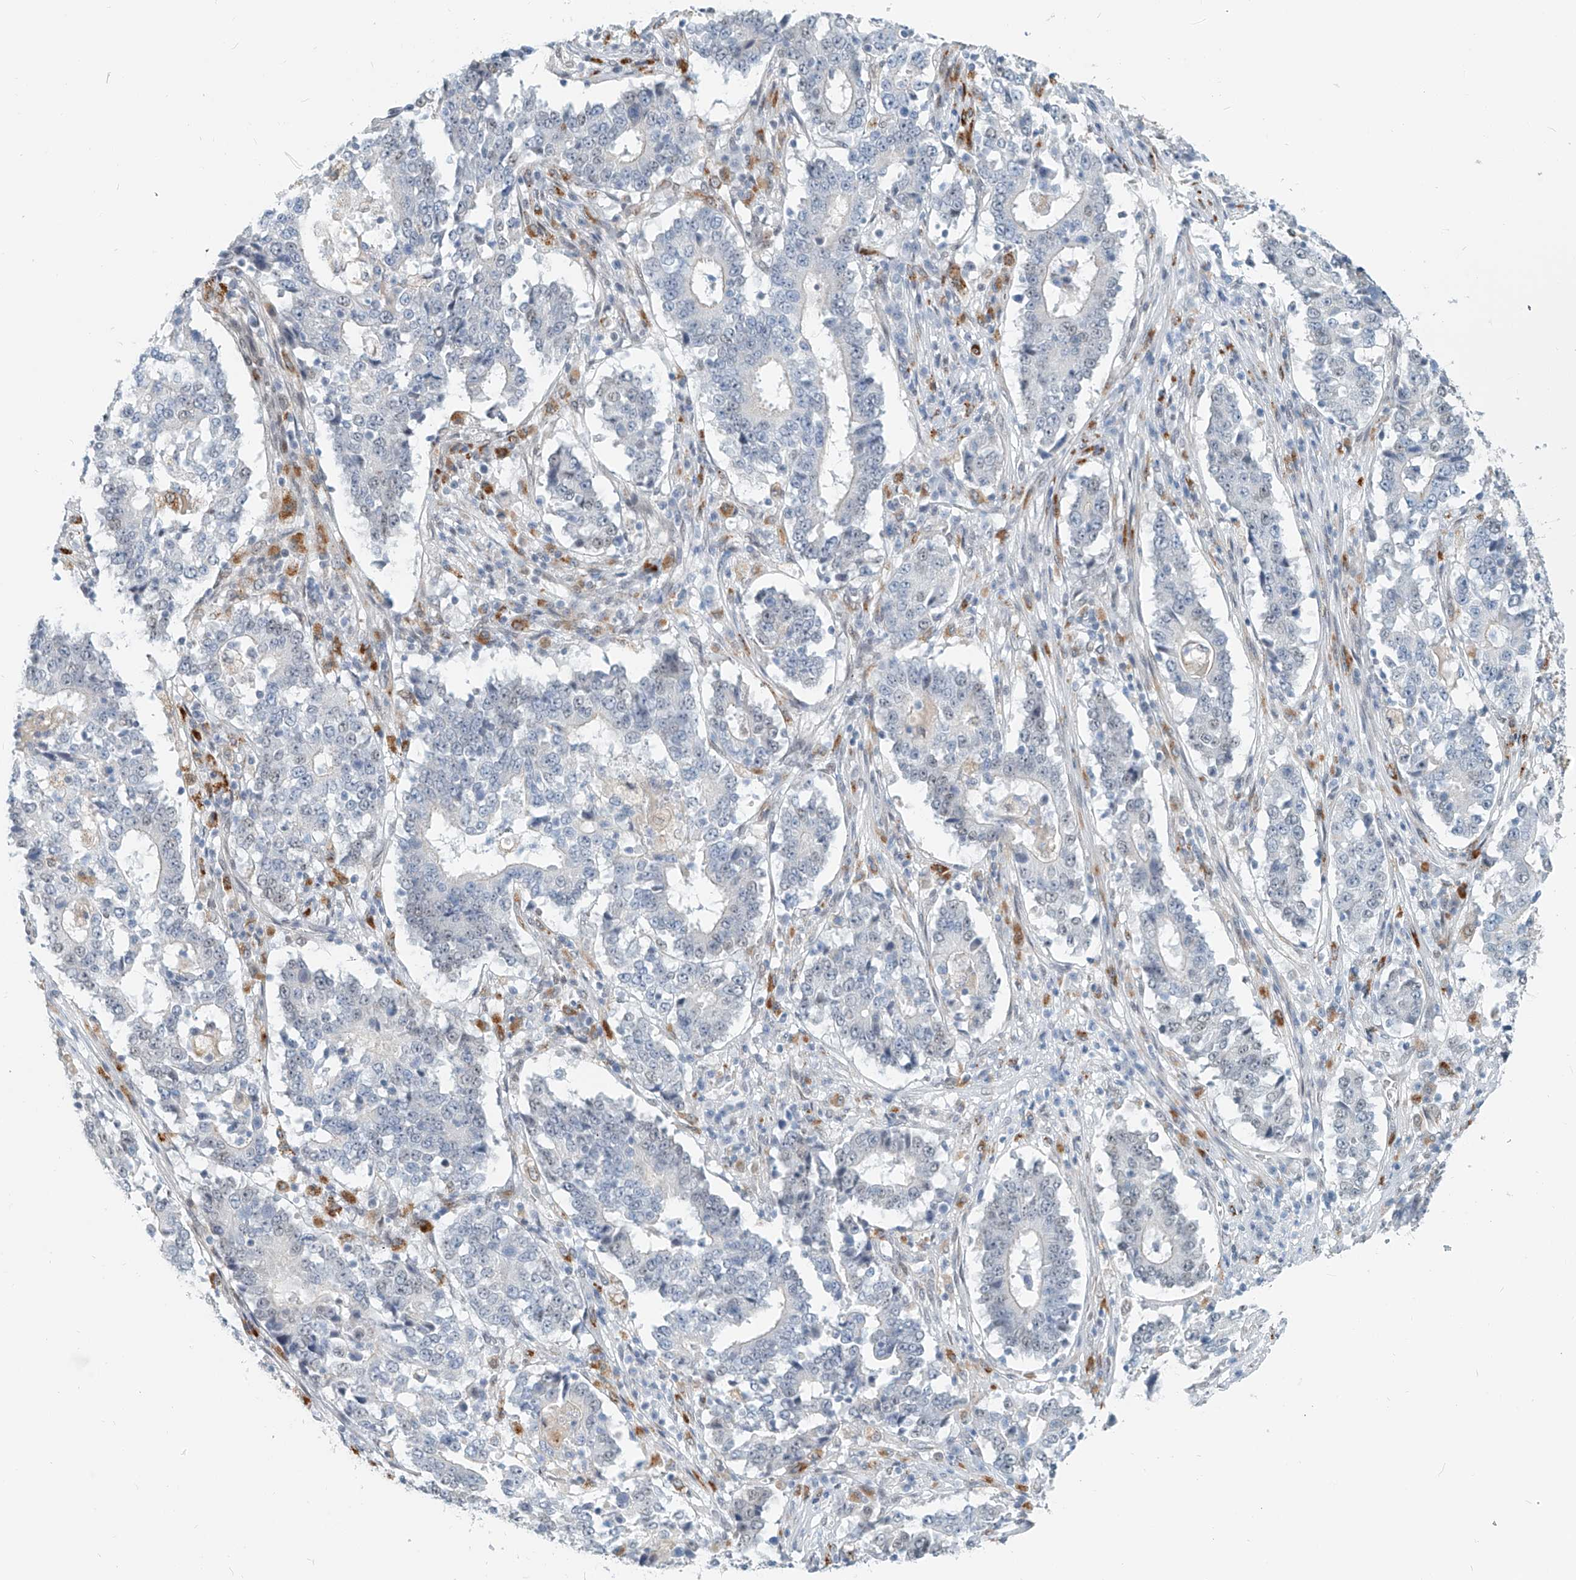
{"staining": {"intensity": "negative", "quantity": "none", "location": "none"}, "tissue": "stomach cancer", "cell_type": "Tumor cells", "image_type": "cancer", "snomed": [{"axis": "morphology", "description": "Adenocarcinoma, NOS"}, {"axis": "topography", "description": "Stomach"}], "caption": "IHC photomicrograph of stomach cancer (adenocarcinoma) stained for a protein (brown), which reveals no positivity in tumor cells.", "gene": "SASH1", "patient": {"sex": "male", "age": 59}}